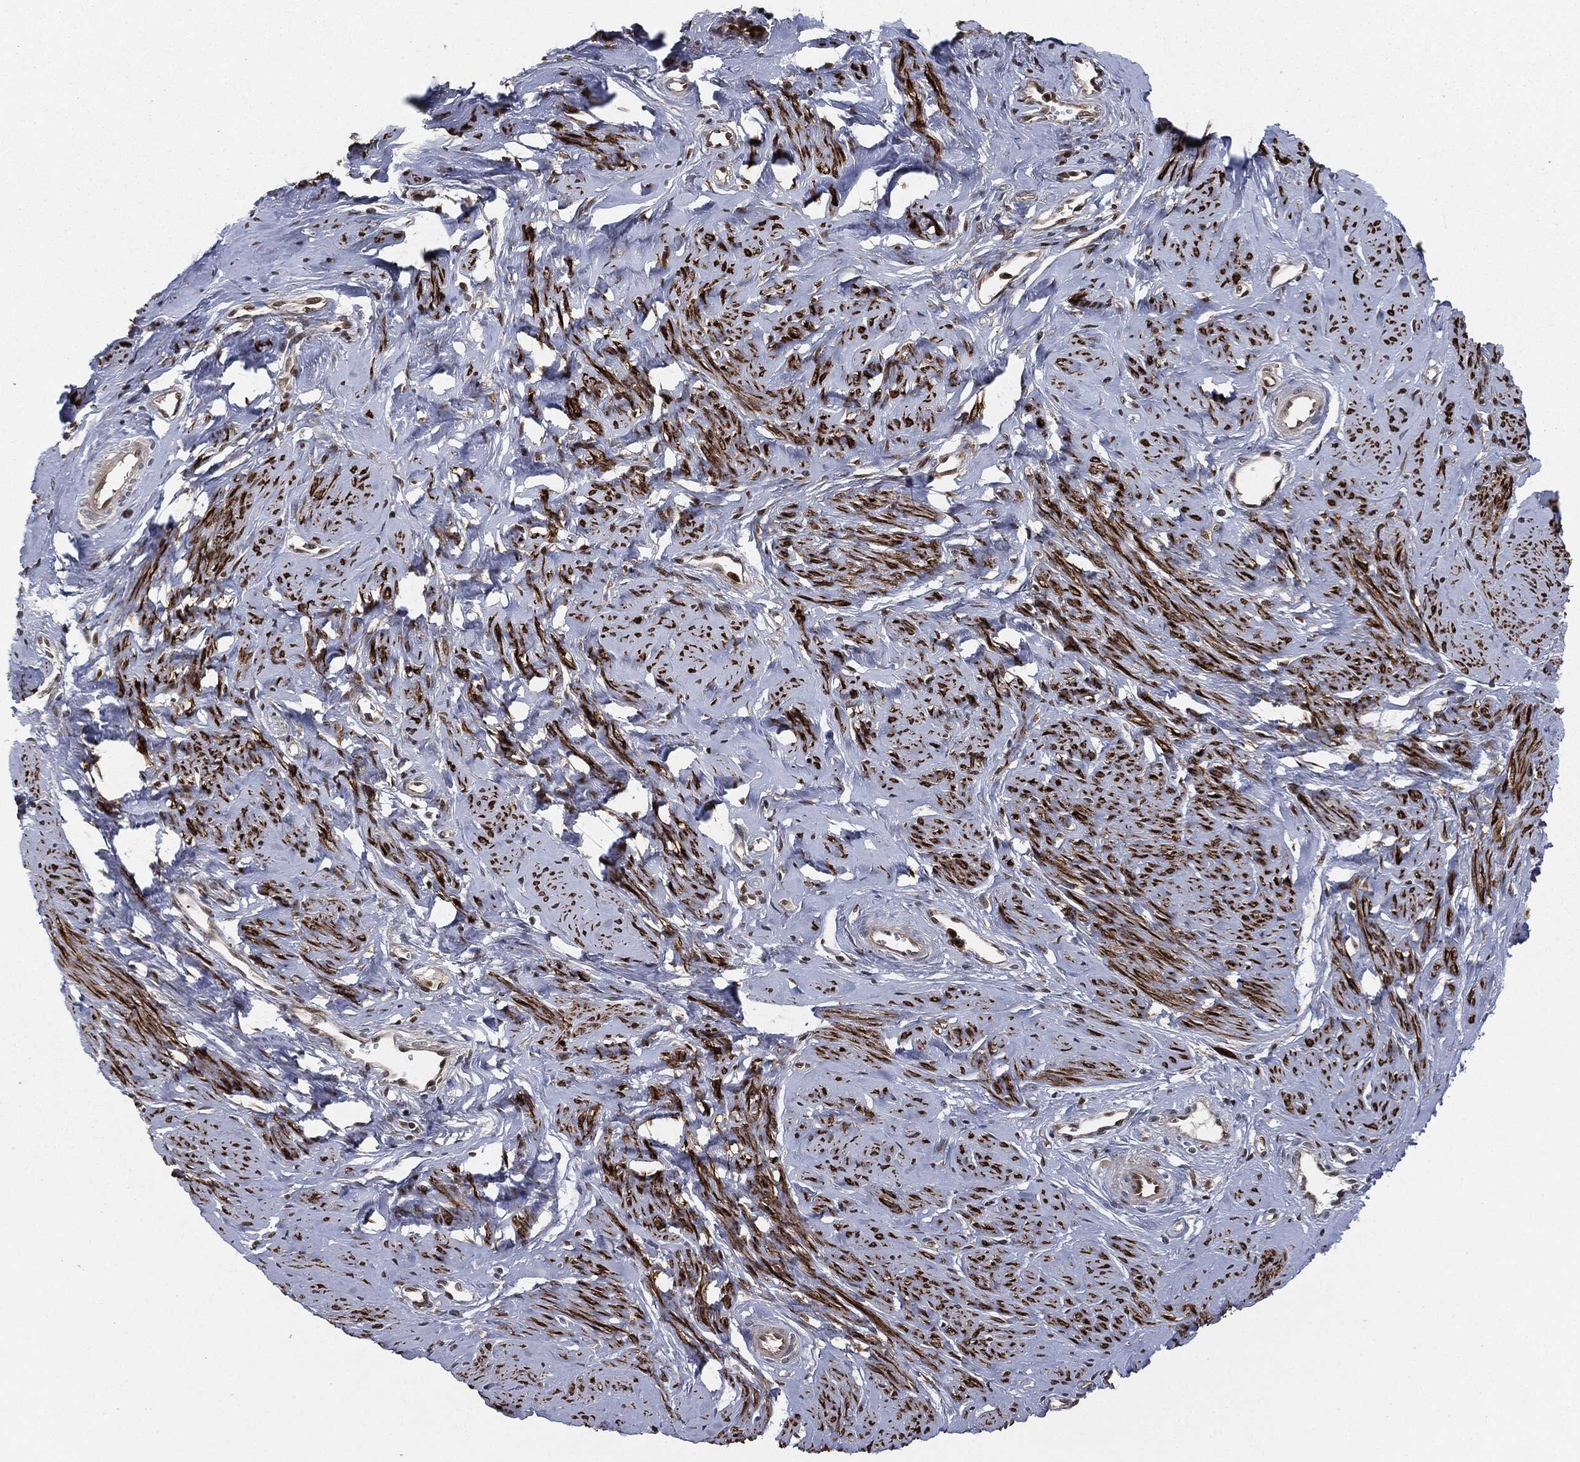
{"staining": {"intensity": "strong", "quantity": ">75%", "location": "cytoplasmic/membranous"}, "tissue": "smooth muscle", "cell_type": "Smooth muscle cells", "image_type": "normal", "snomed": [{"axis": "morphology", "description": "Normal tissue, NOS"}, {"axis": "topography", "description": "Smooth muscle"}], "caption": "Smooth muscle was stained to show a protein in brown. There is high levels of strong cytoplasmic/membranous positivity in approximately >75% of smooth muscle cells. The protein of interest is shown in brown color, while the nuclei are stained blue.", "gene": "CAPRIN2", "patient": {"sex": "female", "age": 48}}